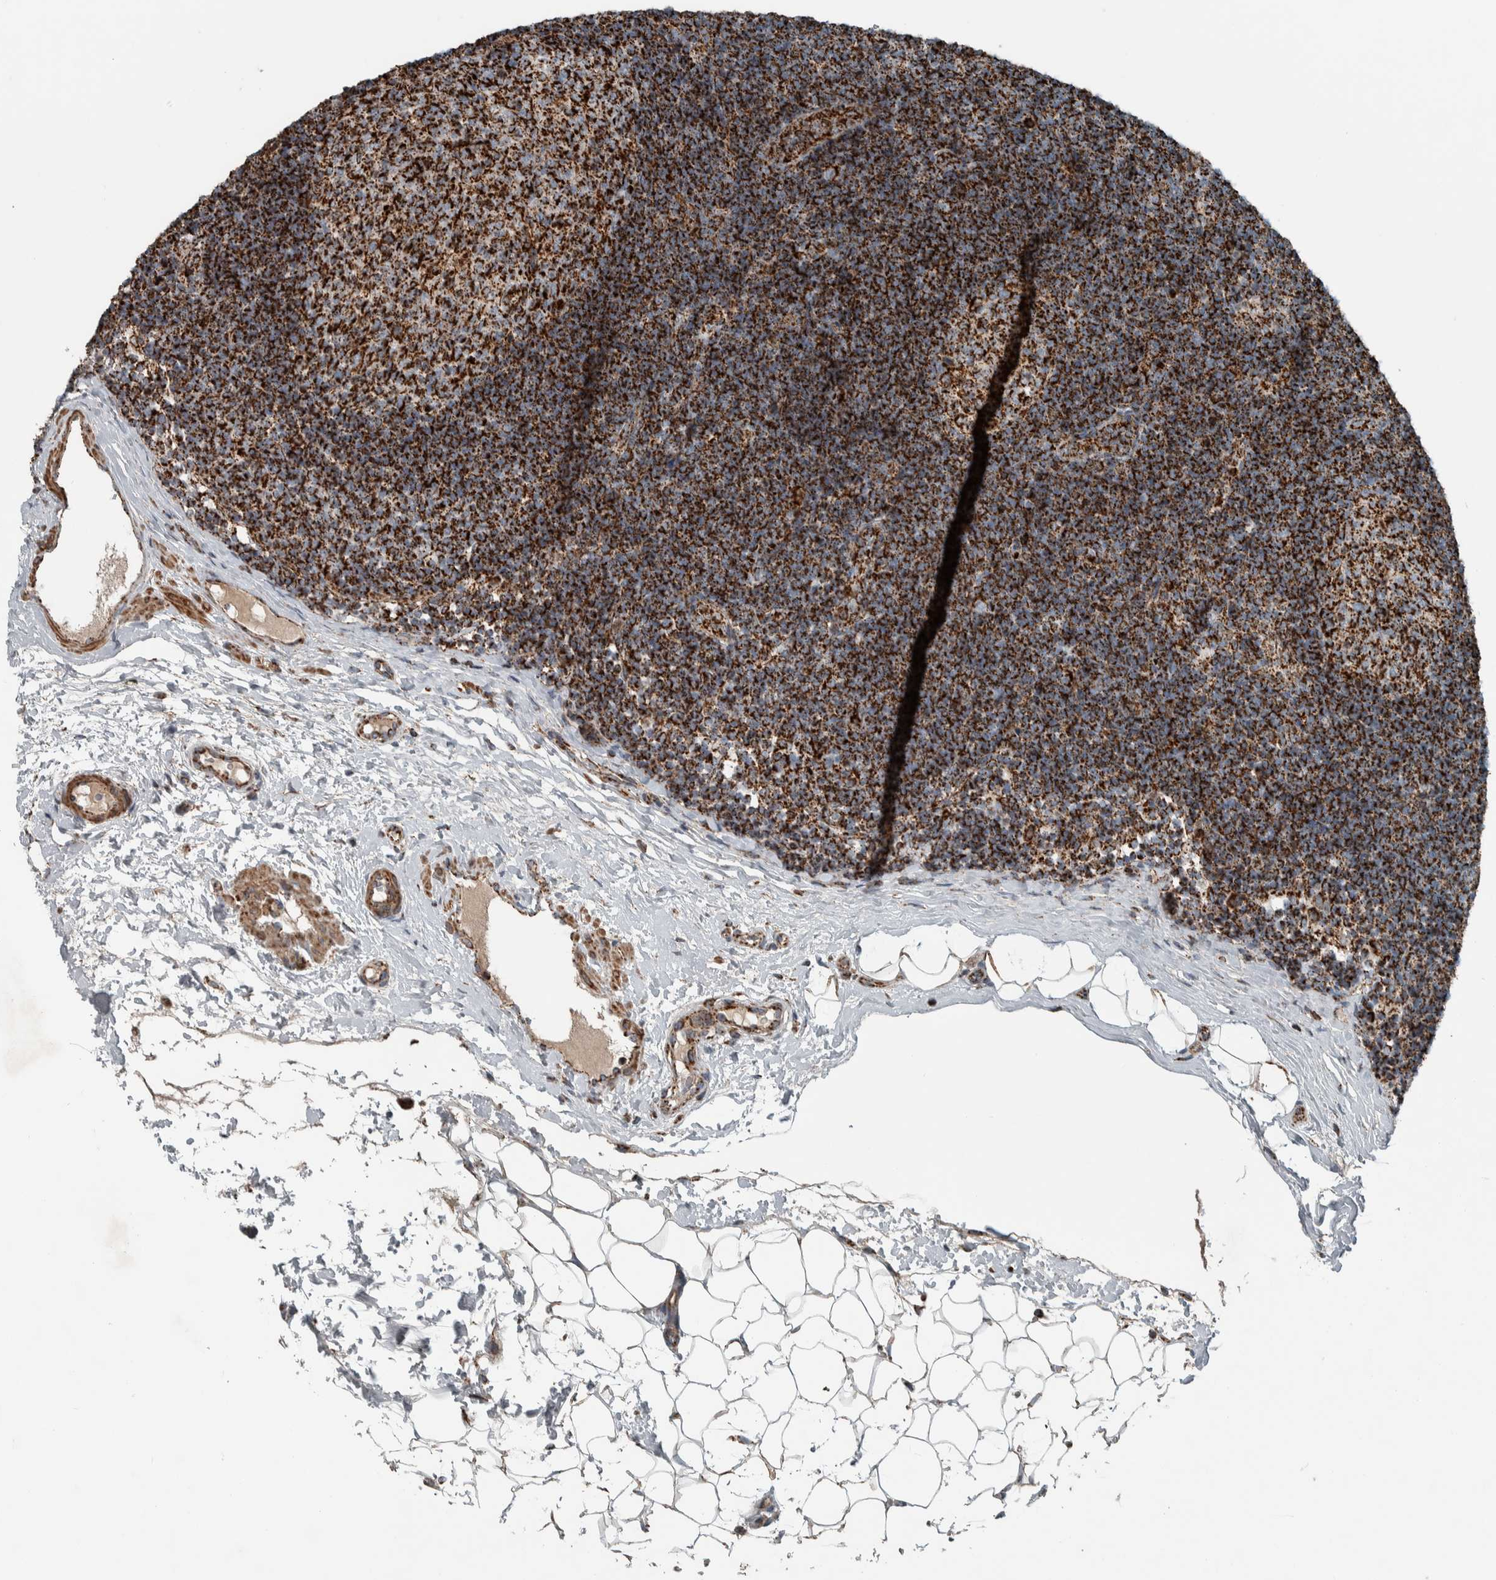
{"staining": {"intensity": "strong", "quantity": ">75%", "location": "cytoplasmic/membranous"}, "tissue": "lymph node", "cell_type": "Germinal center cells", "image_type": "normal", "snomed": [{"axis": "morphology", "description": "Normal tissue, NOS"}, {"axis": "topography", "description": "Lymph node"}], "caption": "Immunohistochemical staining of benign lymph node demonstrates high levels of strong cytoplasmic/membranous expression in approximately >75% of germinal center cells.", "gene": "CNTROB", "patient": {"sex": "female", "age": 22}}